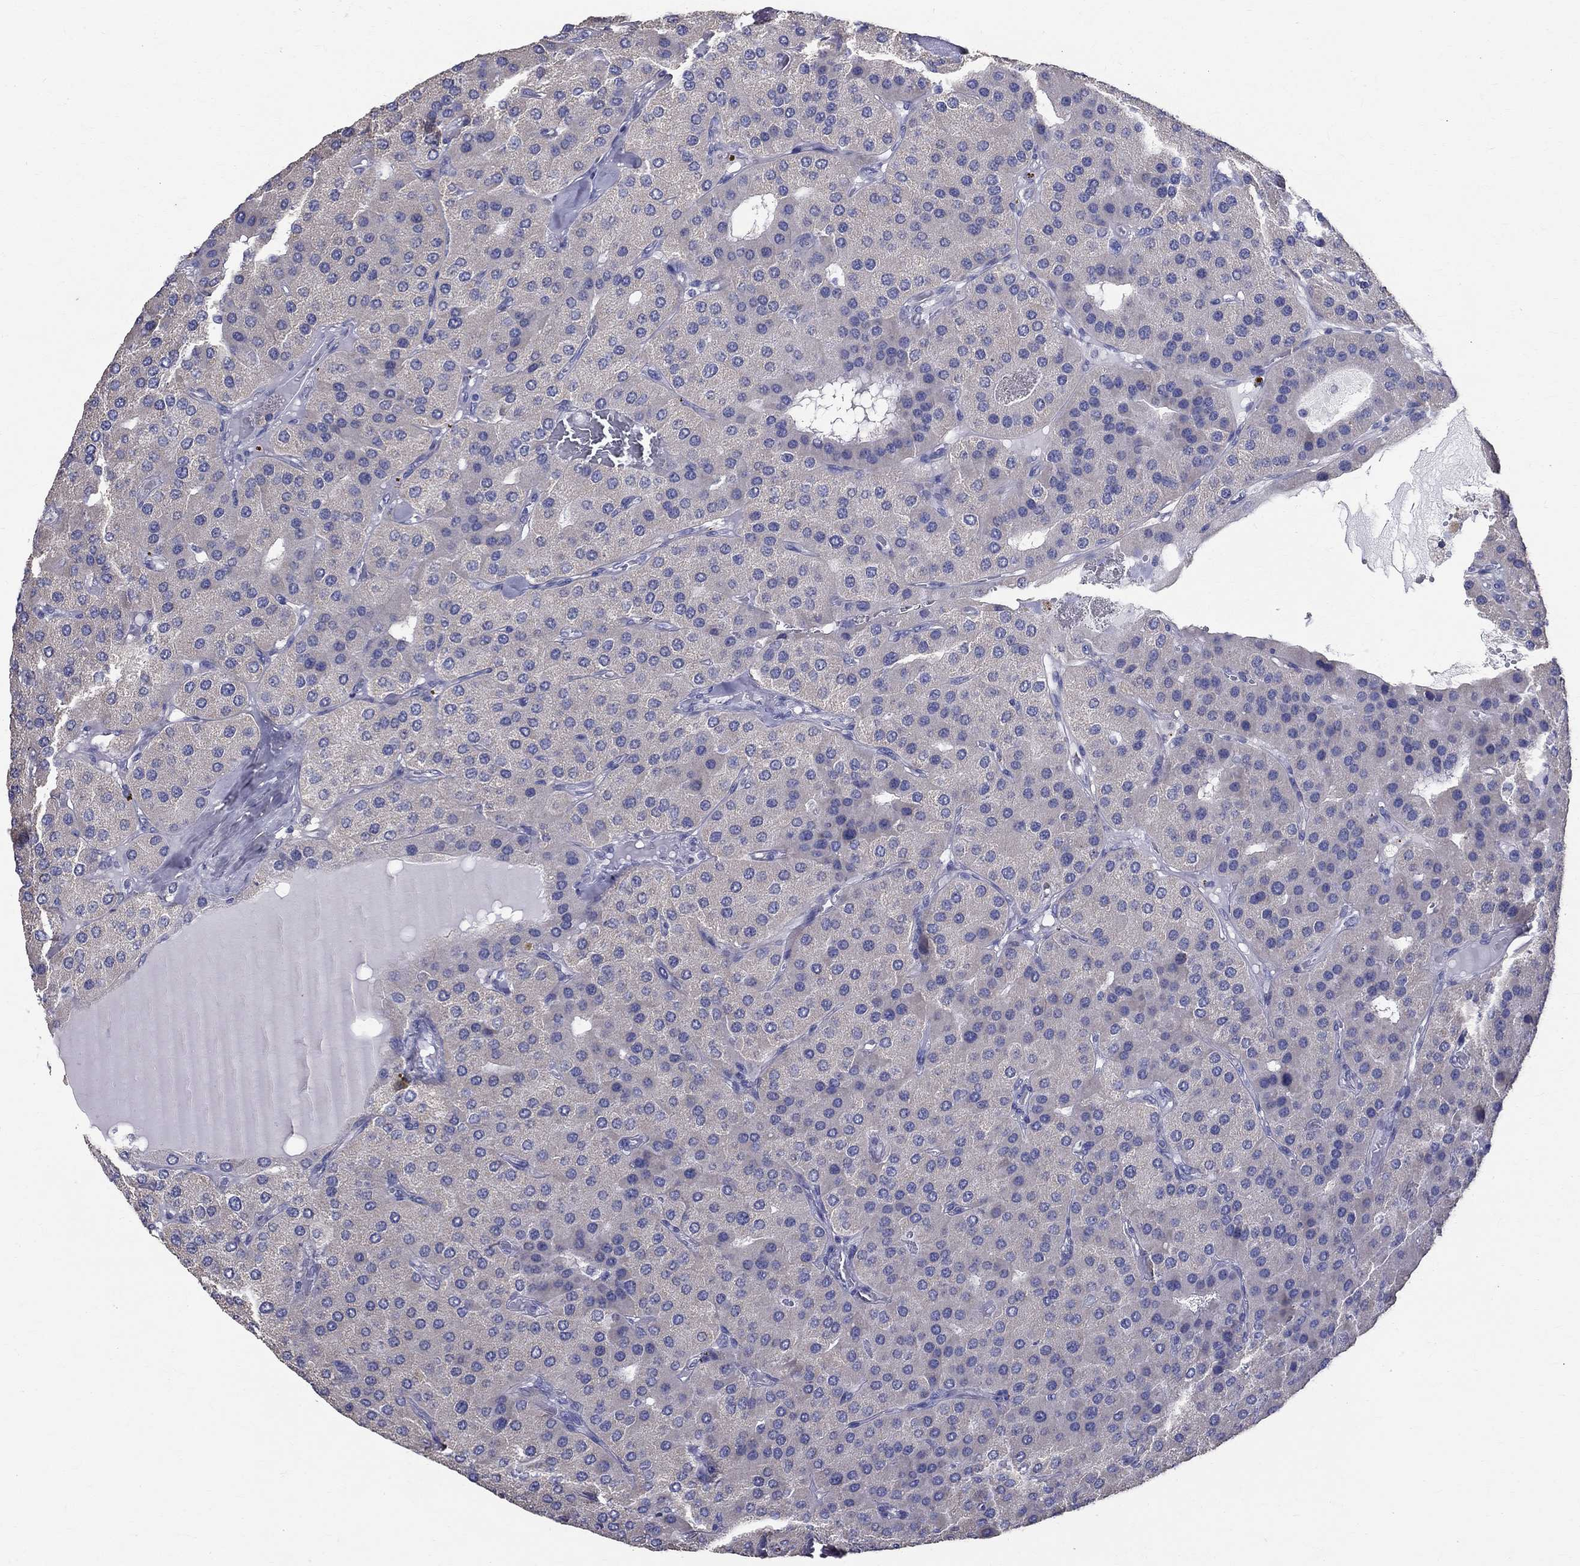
{"staining": {"intensity": "negative", "quantity": "none", "location": "none"}, "tissue": "parathyroid gland", "cell_type": "Glandular cells", "image_type": "normal", "snomed": [{"axis": "morphology", "description": "Normal tissue, NOS"}, {"axis": "morphology", "description": "Adenoma, NOS"}, {"axis": "topography", "description": "Parathyroid gland"}], "caption": "This is a histopathology image of IHC staining of unremarkable parathyroid gland, which shows no staining in glandular cells. The staining was performed using DAB to visualize the protein expression in brown, while the nuclei were stained in blue with hematoxylin (Magnification: 20x).", "gene": "ANXA10", "patient": {"sex": "female", "age": 86}}